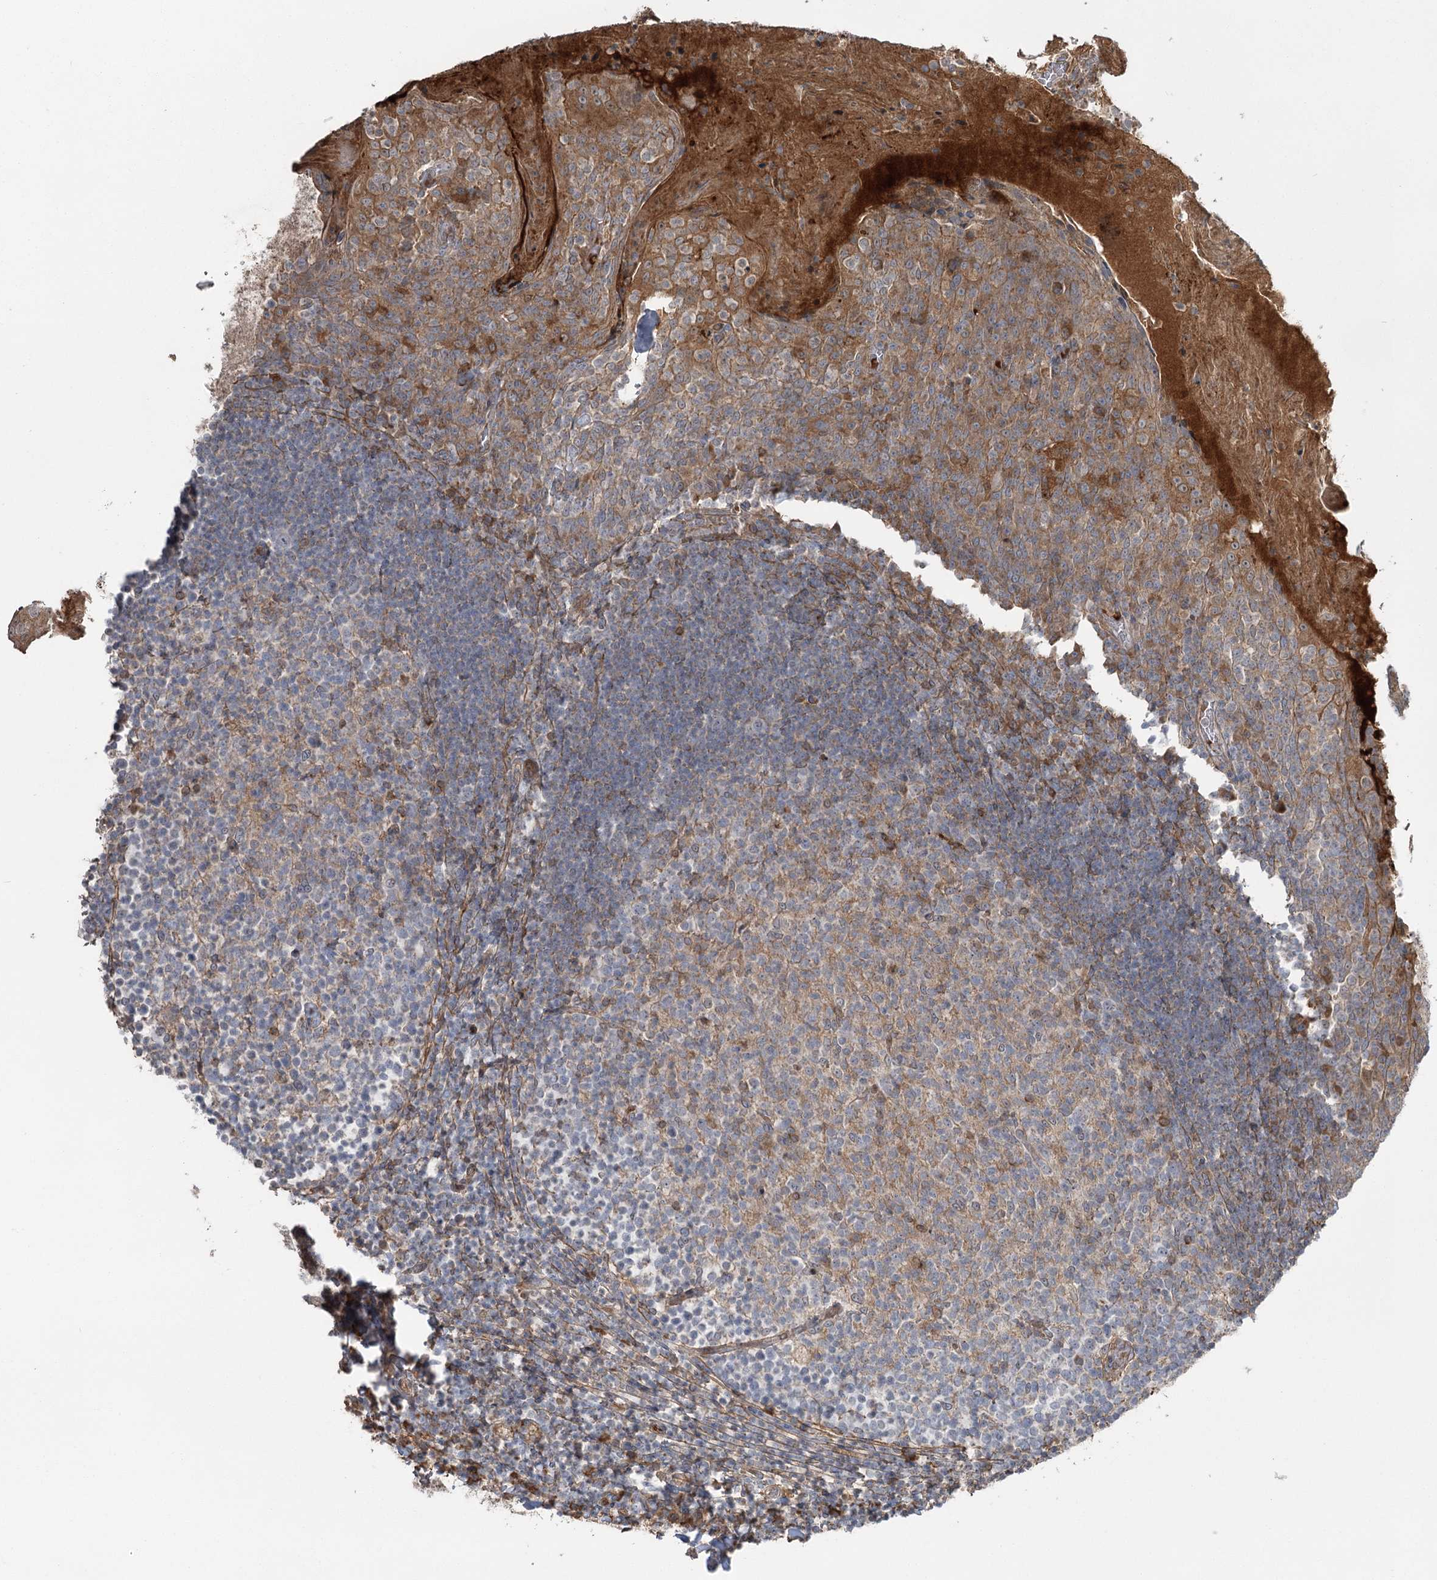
{"staining": {"intensity": "weak", "quantity": "<25%", "location": "cytoplasmic/membranous"}, "tissue": "tonsil", "cell_type": "Germinal center cells", "image_type": "normal", "snomed": [{"axis": "morphology", "description": "Normal tissue, NOS"}, {"axis": "topography", "description": "Tonsil"}], "caption": "An IHC photomicrograph of unremarkable tonsil is shown. There is no staining in germinal center cells of tonsil.", "gene": "KCNN2", "patient": {"sex": "female", "age": 10}}